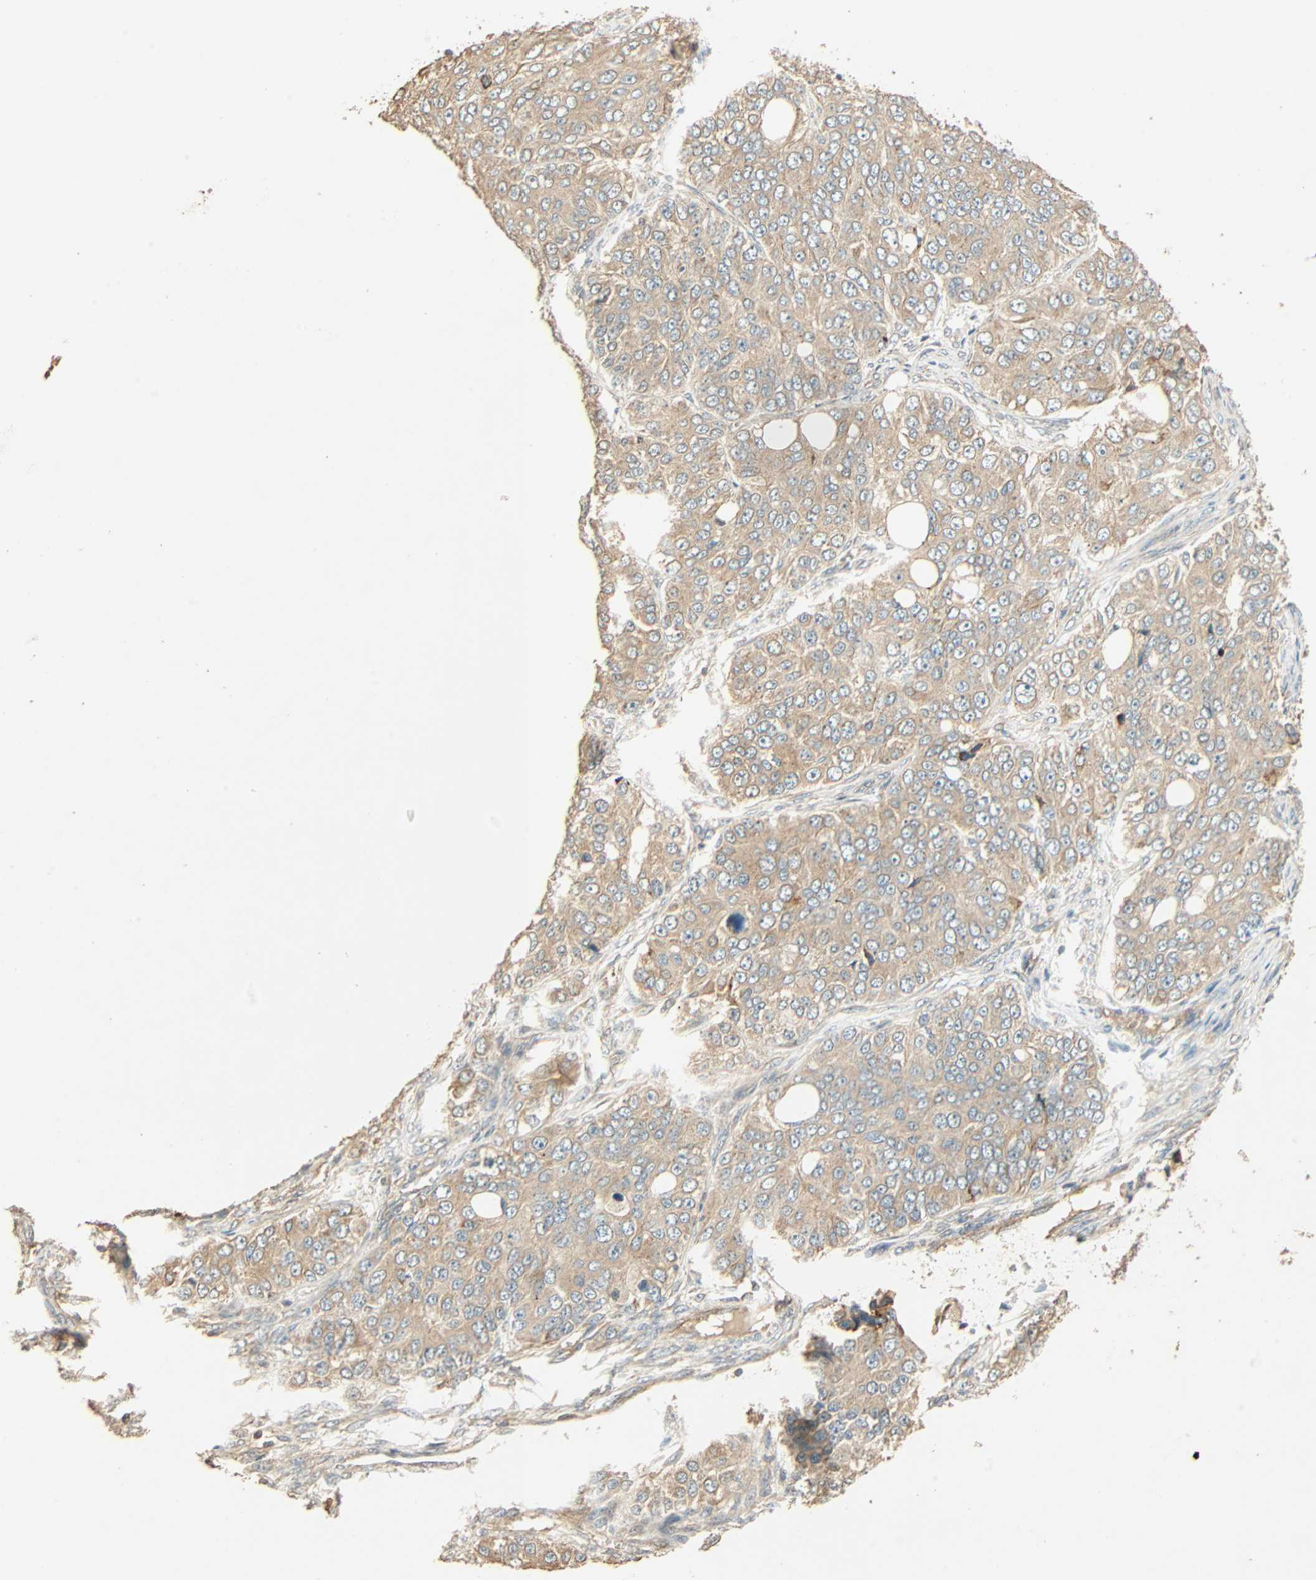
{"staining": {"intensity": "weak", "quantity": ">75%", "location": "cytoplasmic/membranous"}, "tissue": "ovarian cancer", "cell_type": "Tumor cells", "image_type": "cancer", "snomed": [{"axis": "morphology", "description": "Carcinoma, endometroid"}, {"axis": "topography", "description": "Ovary"}], "caption": "Immunohistochemical staining of ovarian cancer (endometroid carcinoma) demonstrates weak cytoplasmic/membranous protein positivity in approximately >75% of tumor cells. The staining was performed using DAB, with brown indicating positive protein expression. Nuclei are stained blue with hematoxylin.", "gene": "GALK1", "patient": {"sex": "female", "age": 51}}